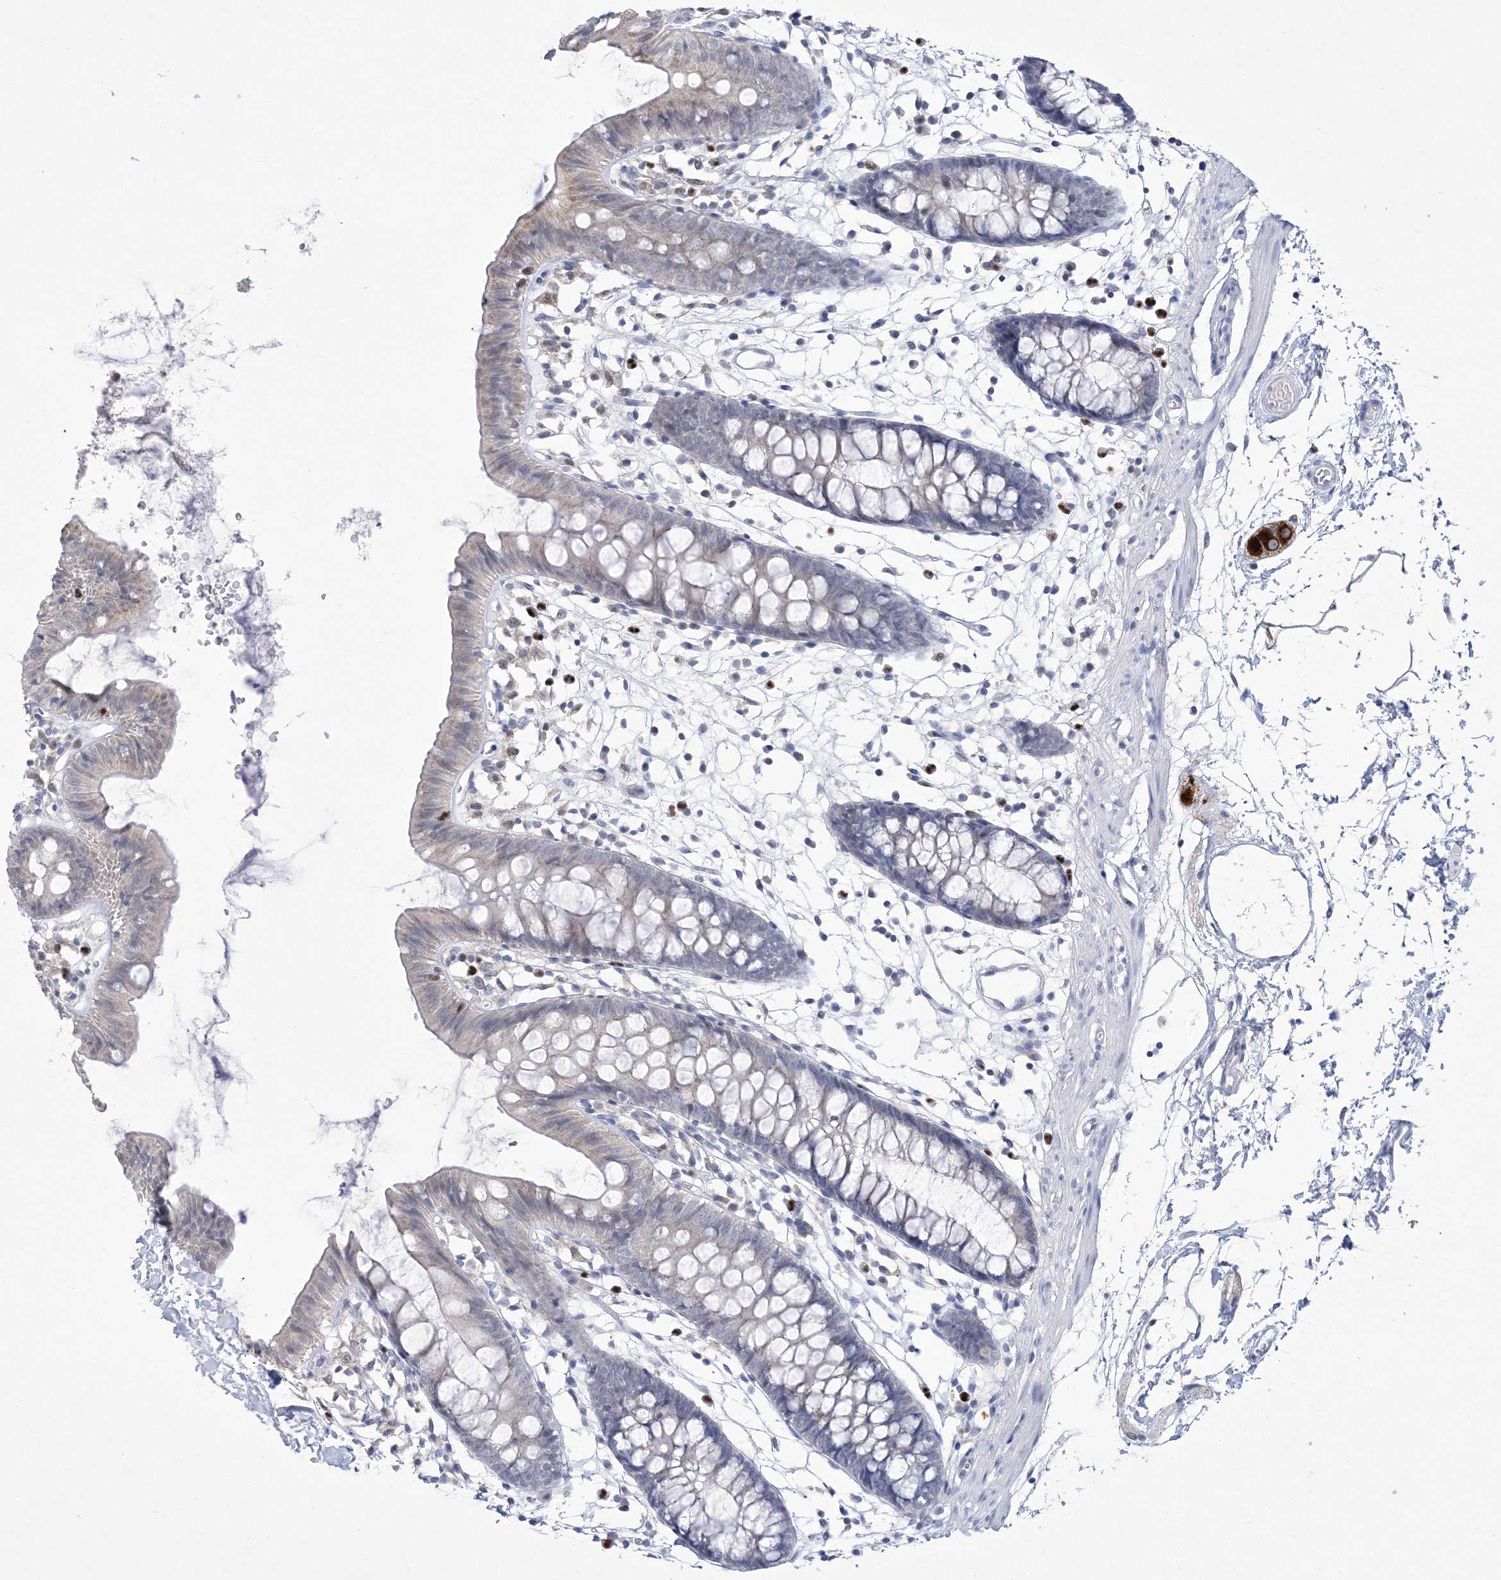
{"staining": {"intensity": "negative", "quantity": "none", "location": "none"}, "tissue": "colon", "cell_type": "Endothelial cells", "image_type": "normal", "snomed": [{"axis": "morphology", "description": "Normal tissue, NOS"}, {"axis": "topography", "description": "Colon"}], "caption": "Human colon stained for a protein using immunohistochemistry (IHC) demonstrates no expression in endothelial cells.", "gene": "WDR27", "patient": {"sex": "male", "age": 56}}